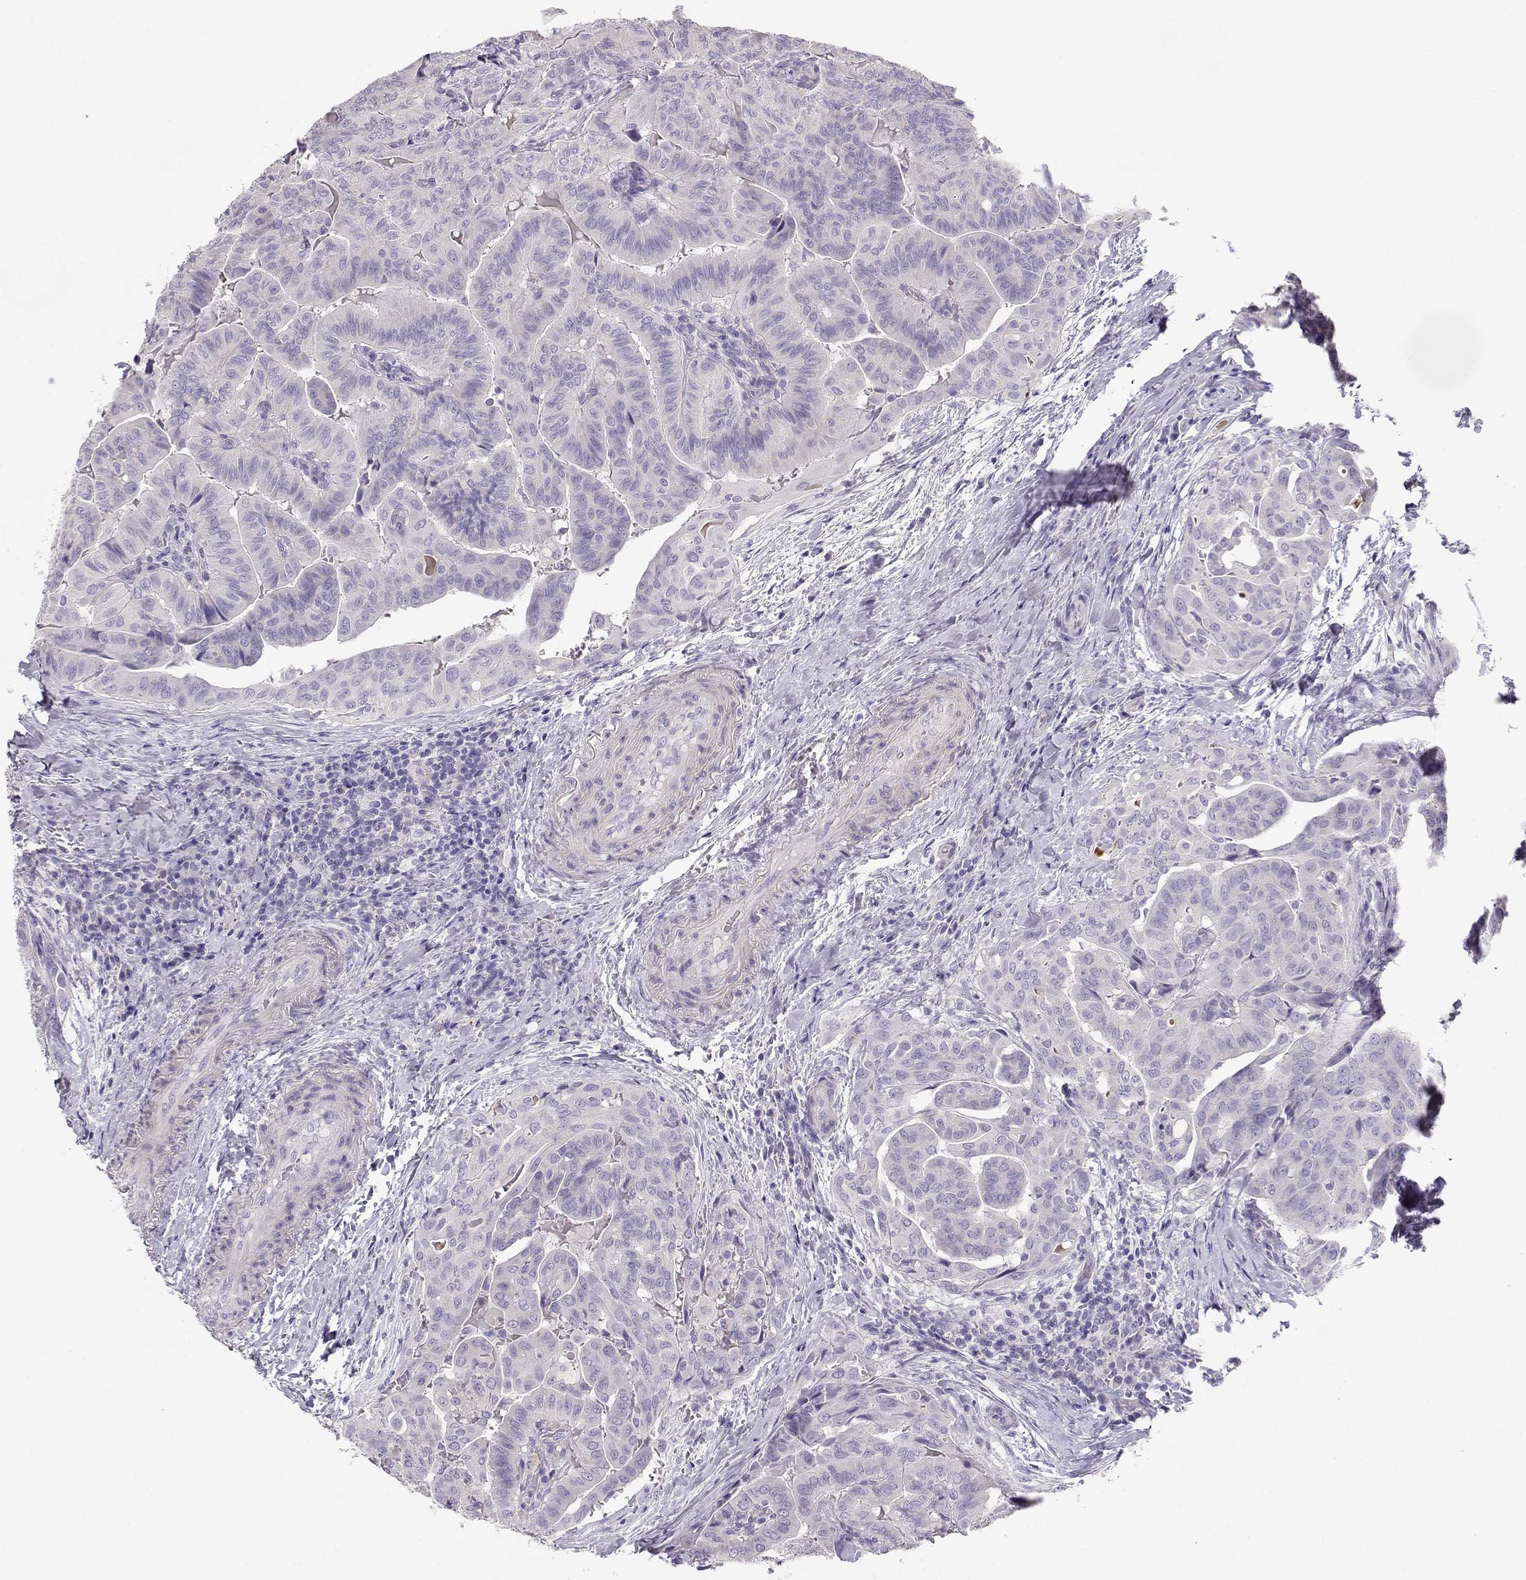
{"staining": {"intensity": "negative", "quantity": "none", "location": "none"}, "tissue": "thyroid cancer", "cell_type": "Tumor cells", "image_type": "cancer", "snomed": [{"axis": "morphology", "description": "Papillary adenocarcinoma, NOS"}, {"axis": "topography", "description": "Thyroid gland"}], "caption": "This histopathology image is of thyroid cancer stained with immunohistochemistry (IHC) to label a protein in brown with the nuclei are counter-stained blue. There is no positivity in tumor cells. The staining was performed using DAB to visualize the protein expression in brown, while the nuclei were stained in blue with hematoxylin (Magnification: 20x).", "gene": "ENDOU", "patient": {"sex": "female", "age": 68}}